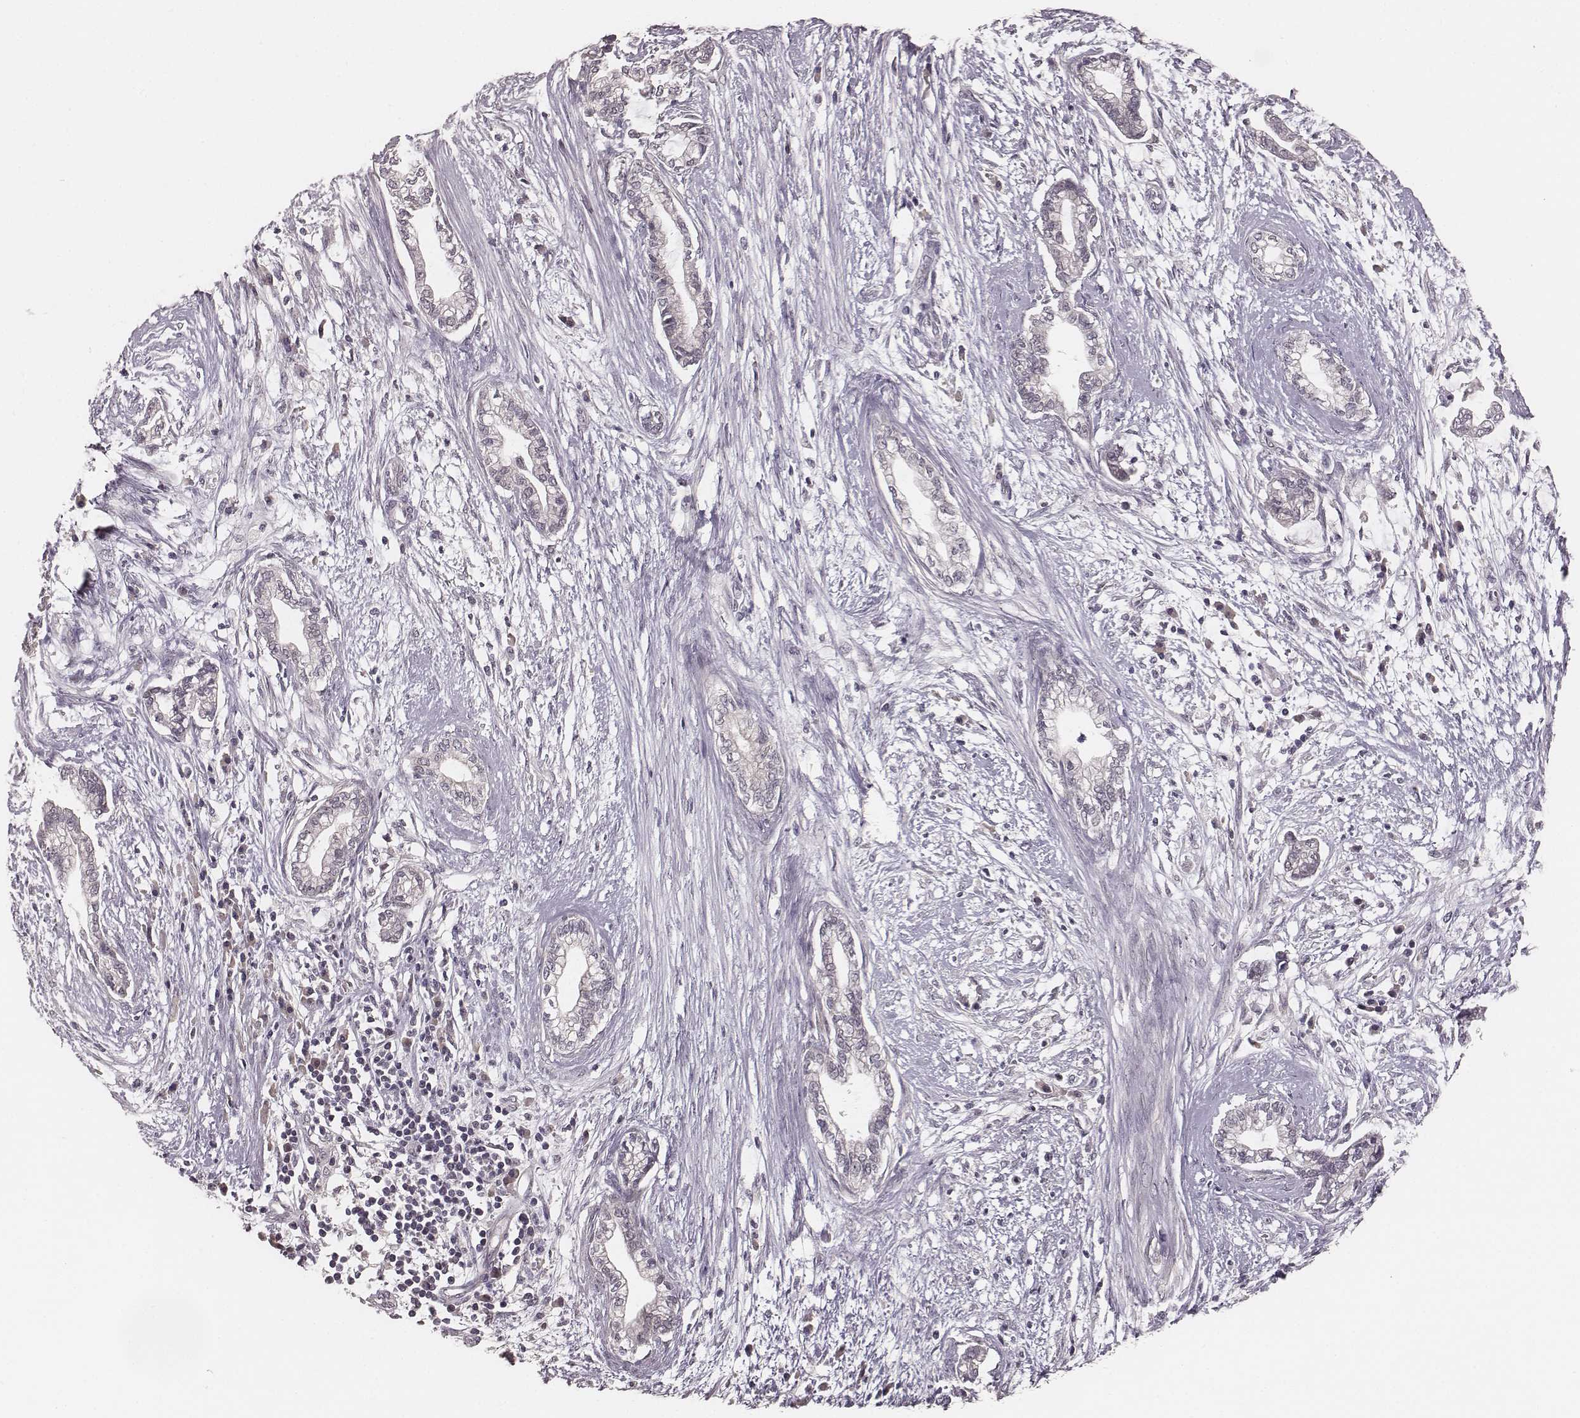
{"staining": {"intensity": "negative", "quantity": "none", "location": "none"}, "tissue": "cervical cancer", "cell_type": "Tumor cells", "image_type": "cancer", "snomed": [{"axis": "morphology", "description": "Adenocarcinoma, NOS"}, {"axis": "topography", "description": "Cervix"}], "caption": "This is an immunohistochemistry (IHC) micrograph of adenocarcinoma (cervical). There is no expression in tumor cells.", "gene": "LY6K", "patient": {"sex": "female", "age": 62}}